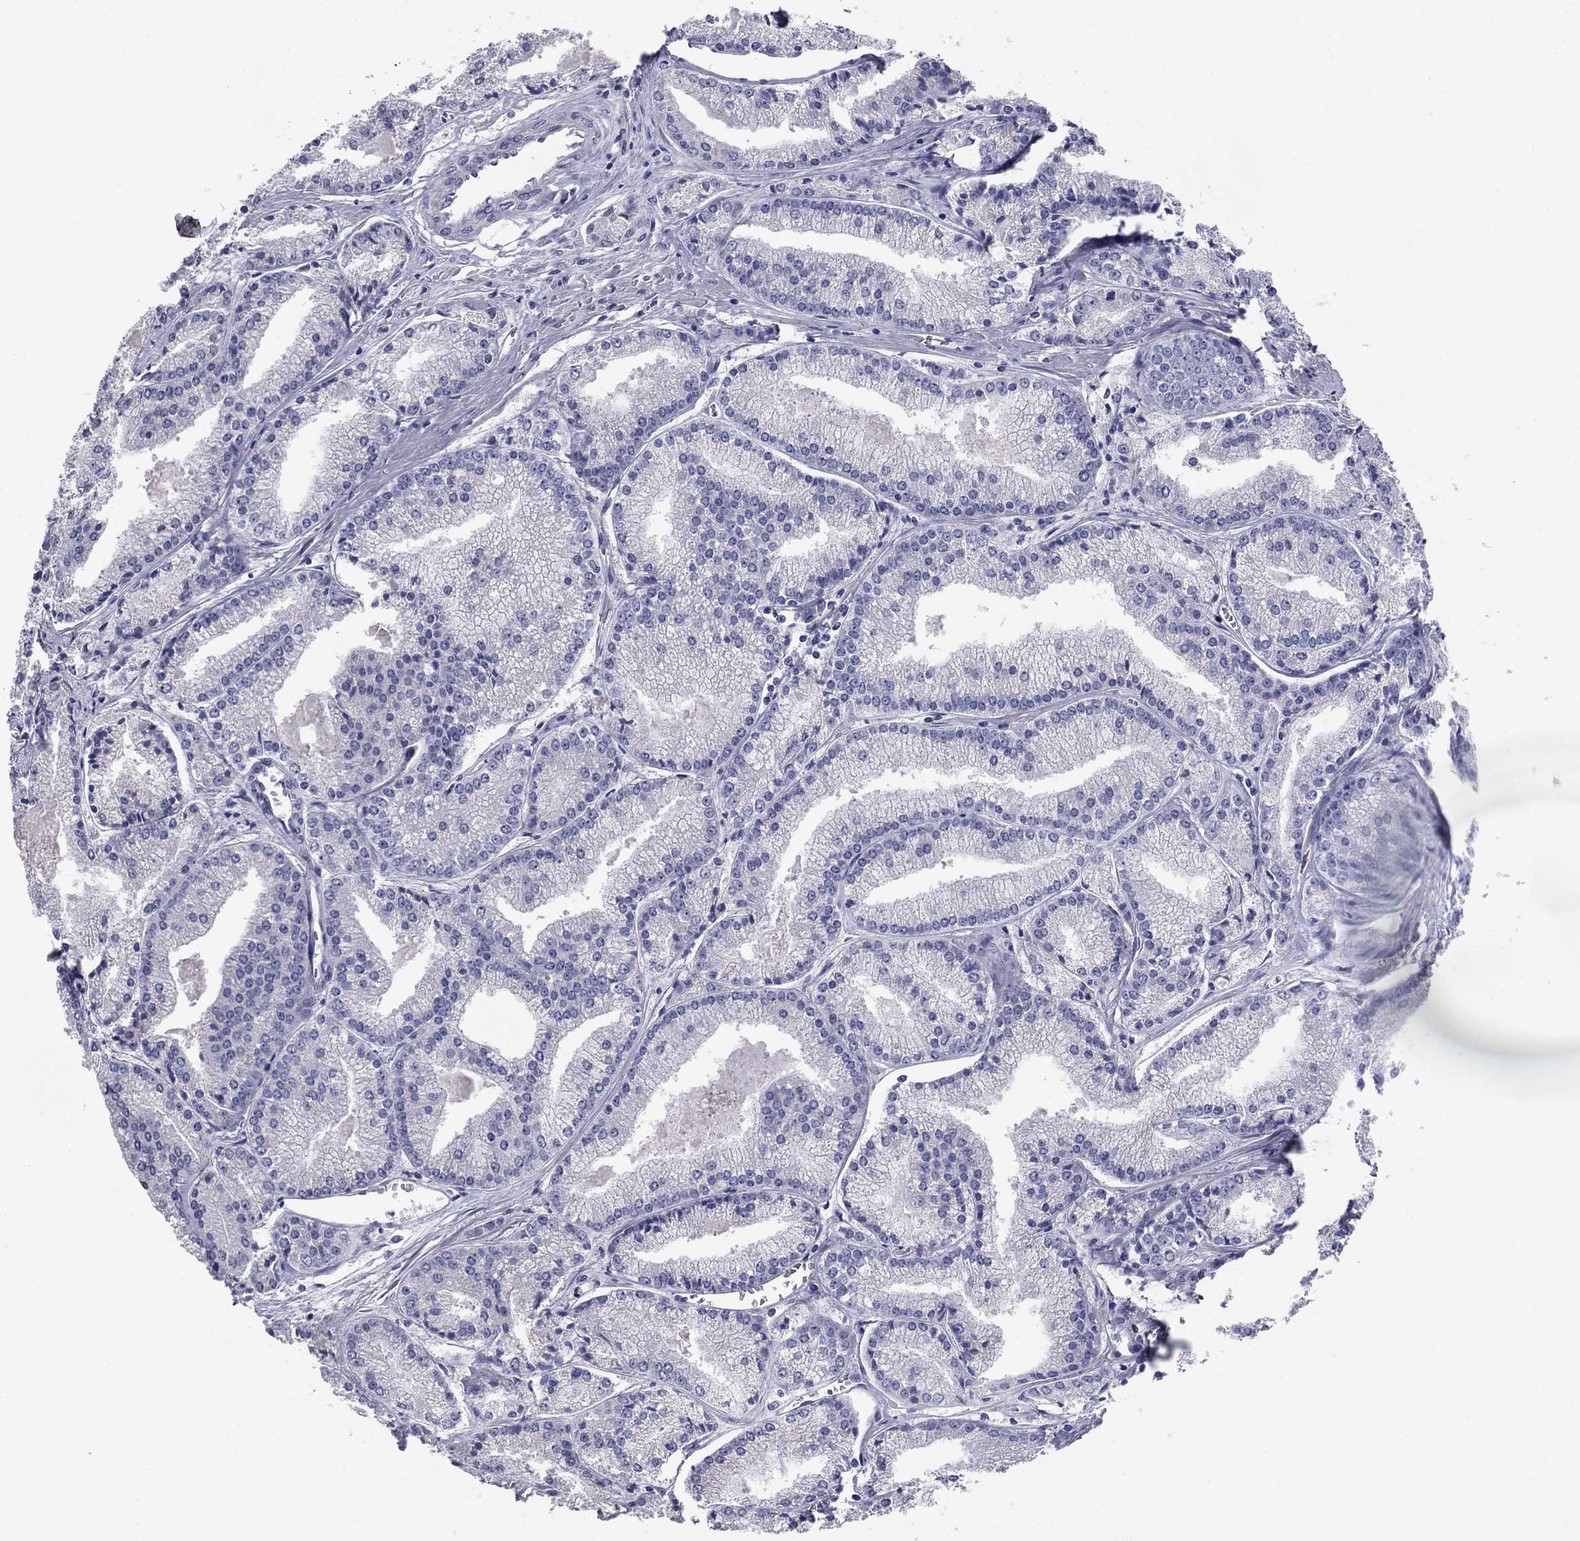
{"staining": {"intensity": "negative", "quantity": "none", "location": "none"}, "tissue": "prostate cancer", "cell_type": "Tumor cells", "image_type": "cancer", "snomed": [{"axis": "morphology", "description": "Adenocarcinoma, NOS"}, {"axis": "topography", "description": "Prostate"}], "caption": "The image exhibits no staining of tumor cells in prostate cancer.", "gene": "GRK7", "patient": {"sex": "male", "age": 72}}